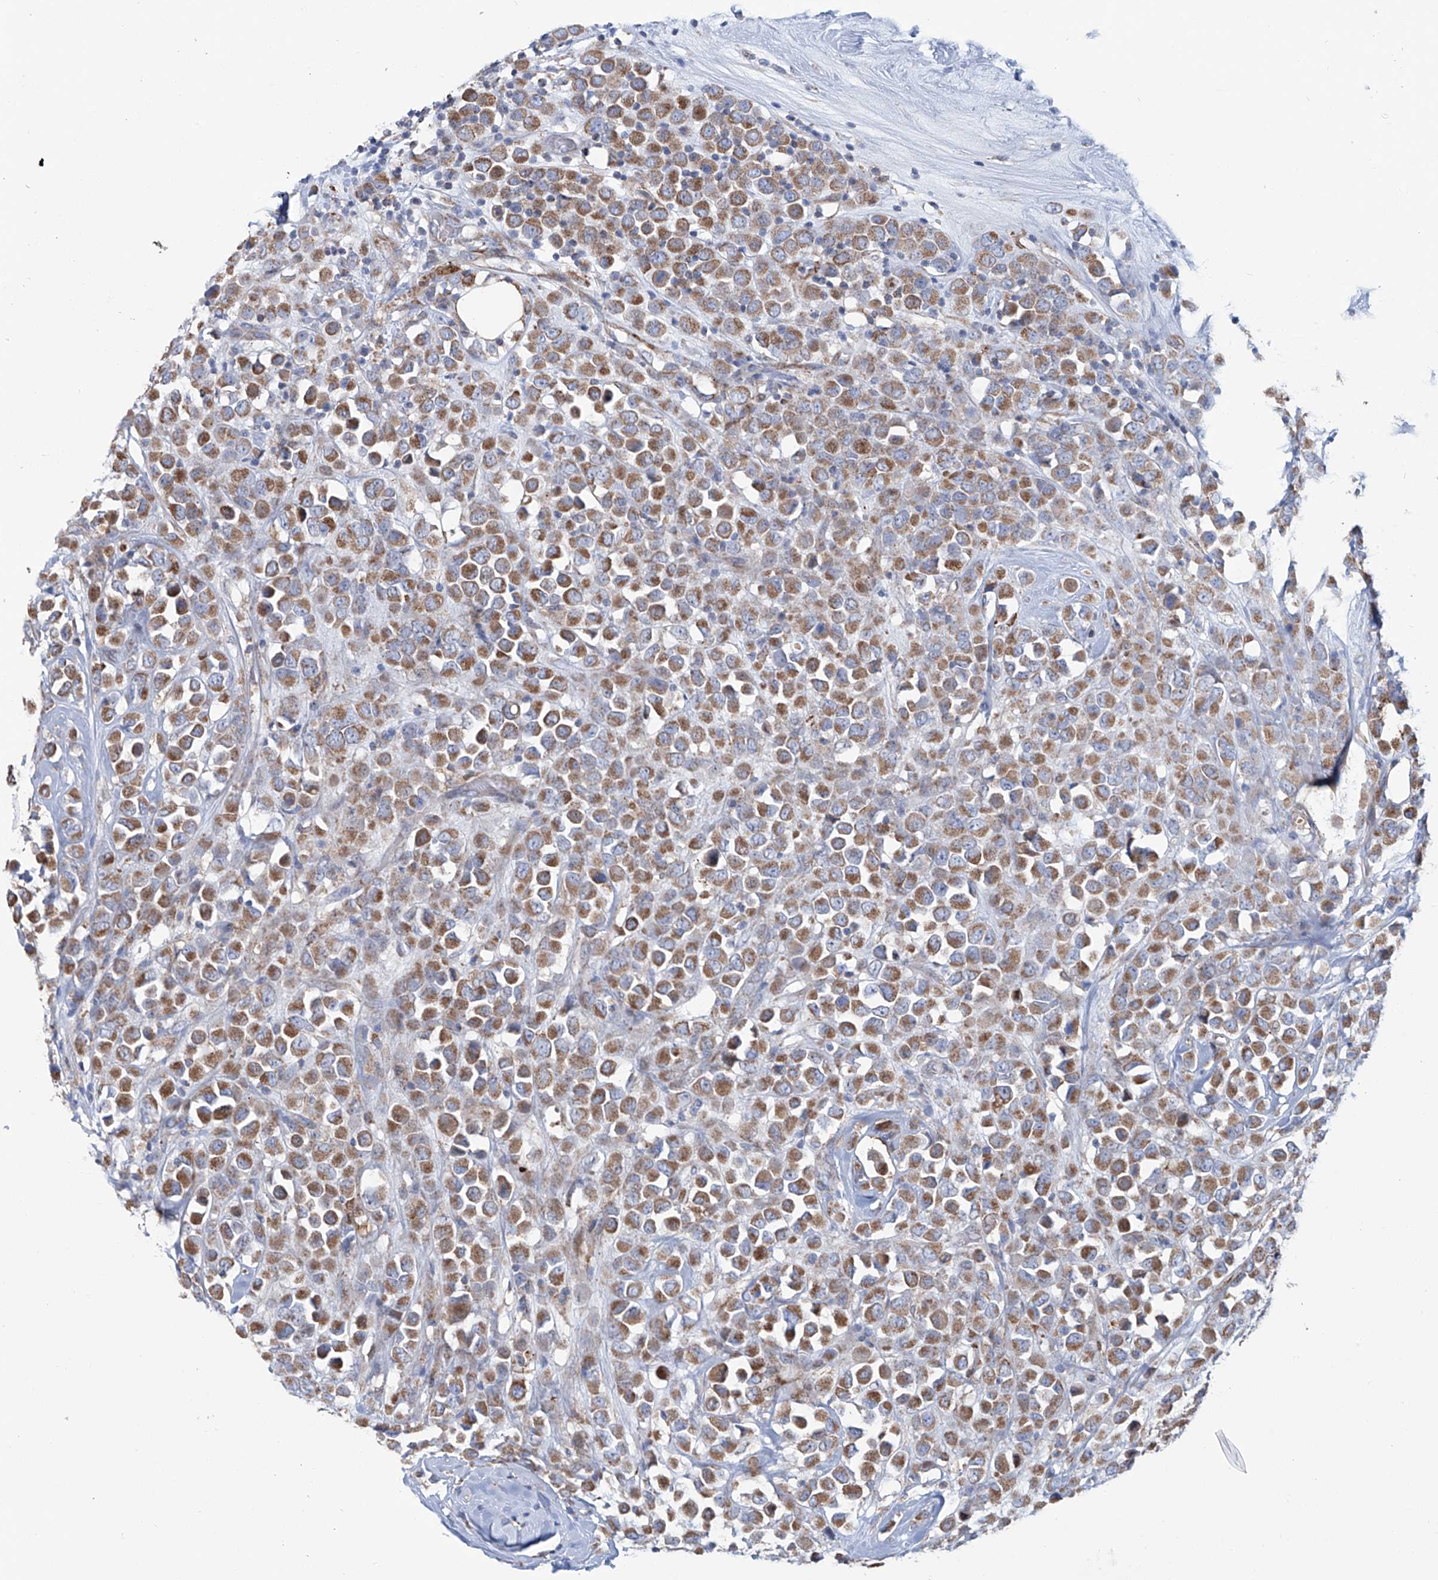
{"staining": {"intensity": "moderate", "quantity": ">75%", "location": "cytoplasmic/membranous"}, "tissue": "breast cancer", "cell_type": "Tumor cells", "image_type": "cancer", "snomed": [{"axis": "morphology", "description": "Duct carcinoma"}, {"axis": "topography", "description": "Breast"}], "caption": "Breast infiltrating ductal carcinoma stained with a brown dye shows moderate cytoplasmic/membranous positive positivity in about >75% of tumor cells.", "gene": "ALDH6A1", "patient": {"sex": "female", "age": 61}}